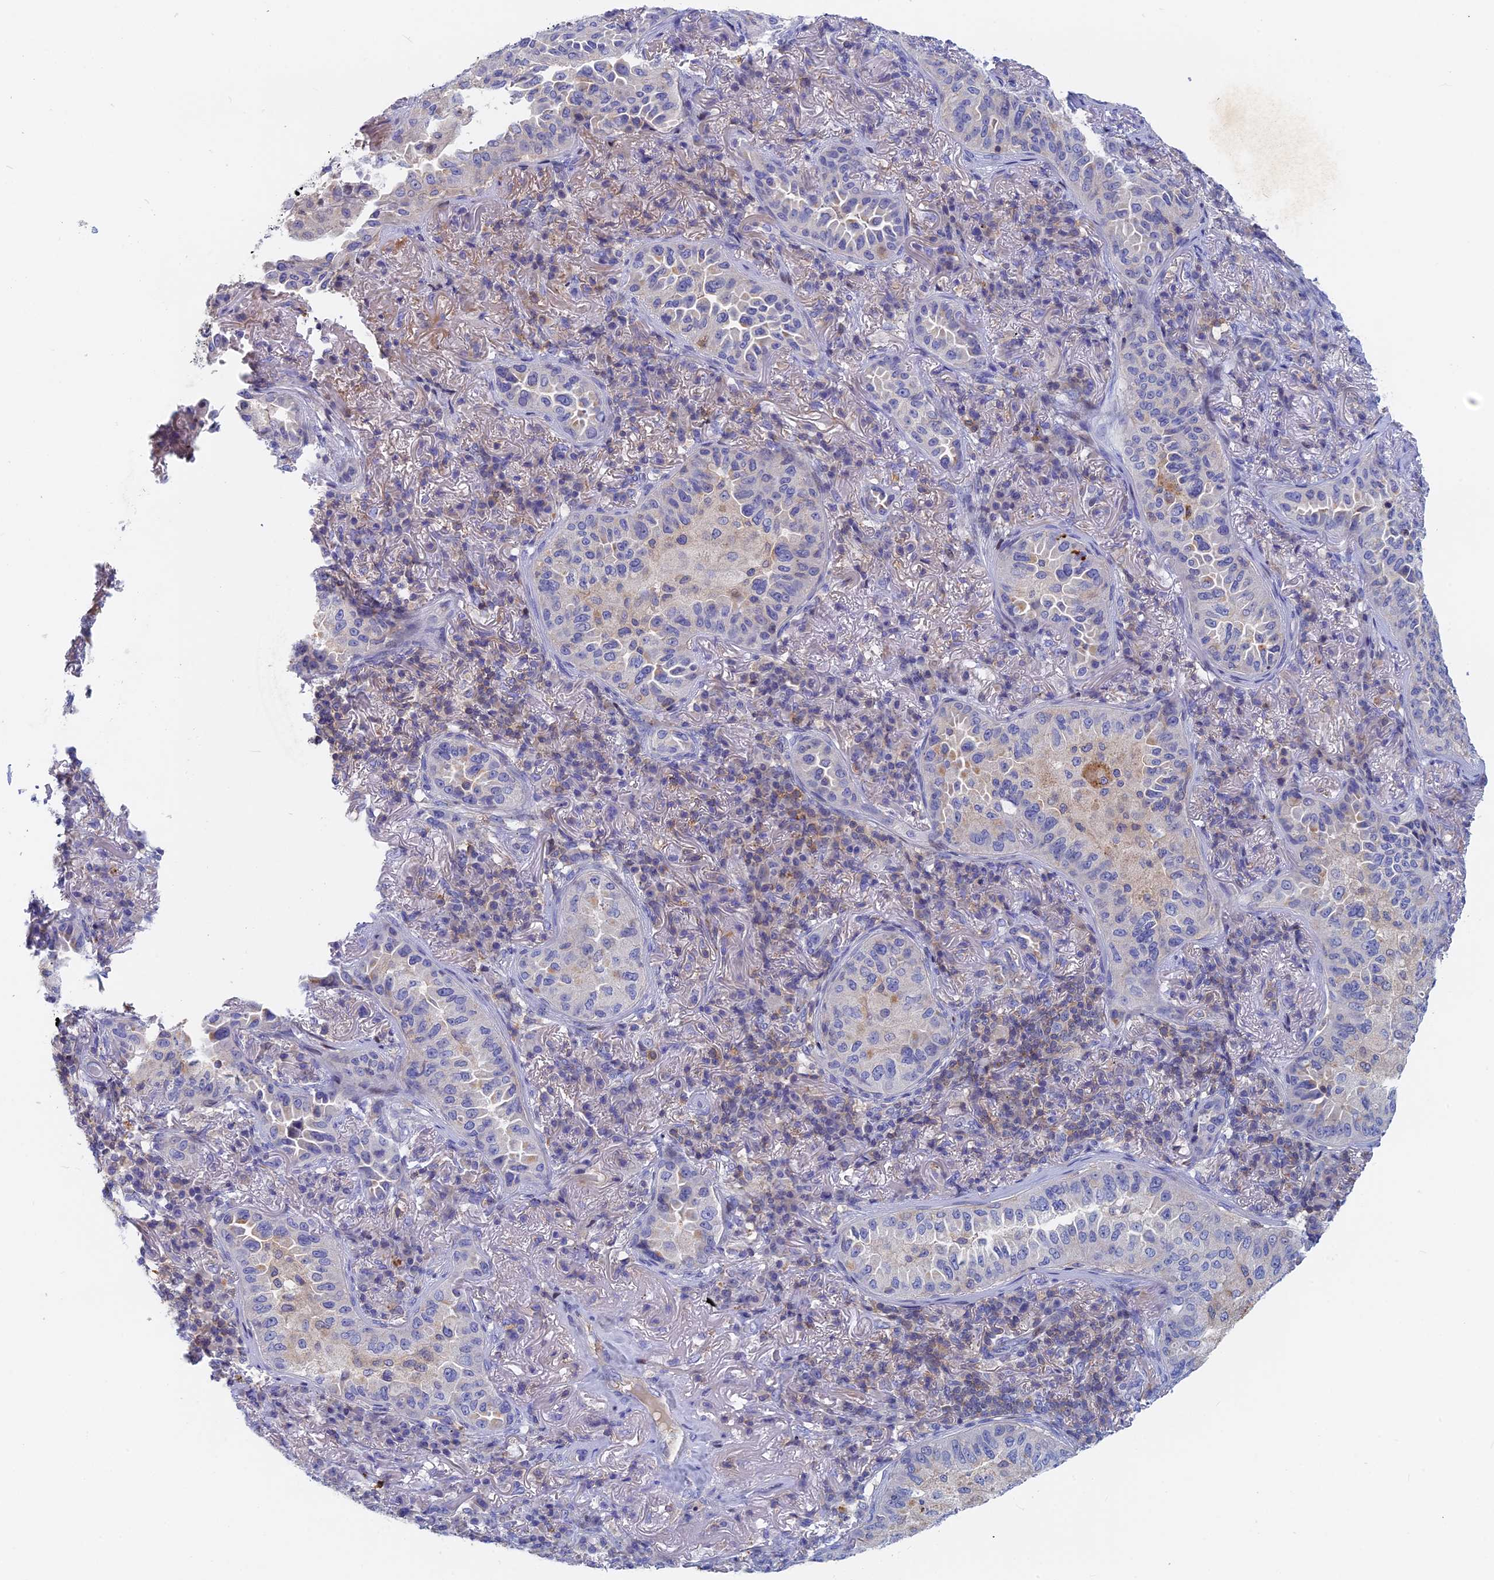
{"staining": {"intensity": "negative", "quantity": "none", "location": "none"}, "tissue": "lung cancer", "cell_type": "Tumor cells", "image_type": "cancer", "snomed": [{"axis": "morphology", "description": "Adenocarcinoma, NOS"}, {"axis": "topography", "description": "Lung"}], "caption": "The immunohistochemistry image has no significant positivity in tumor cells of lung adenocarcinoma tissue.", "gene": "ACP7", "patient": {"sex": "female", "age": 69}}